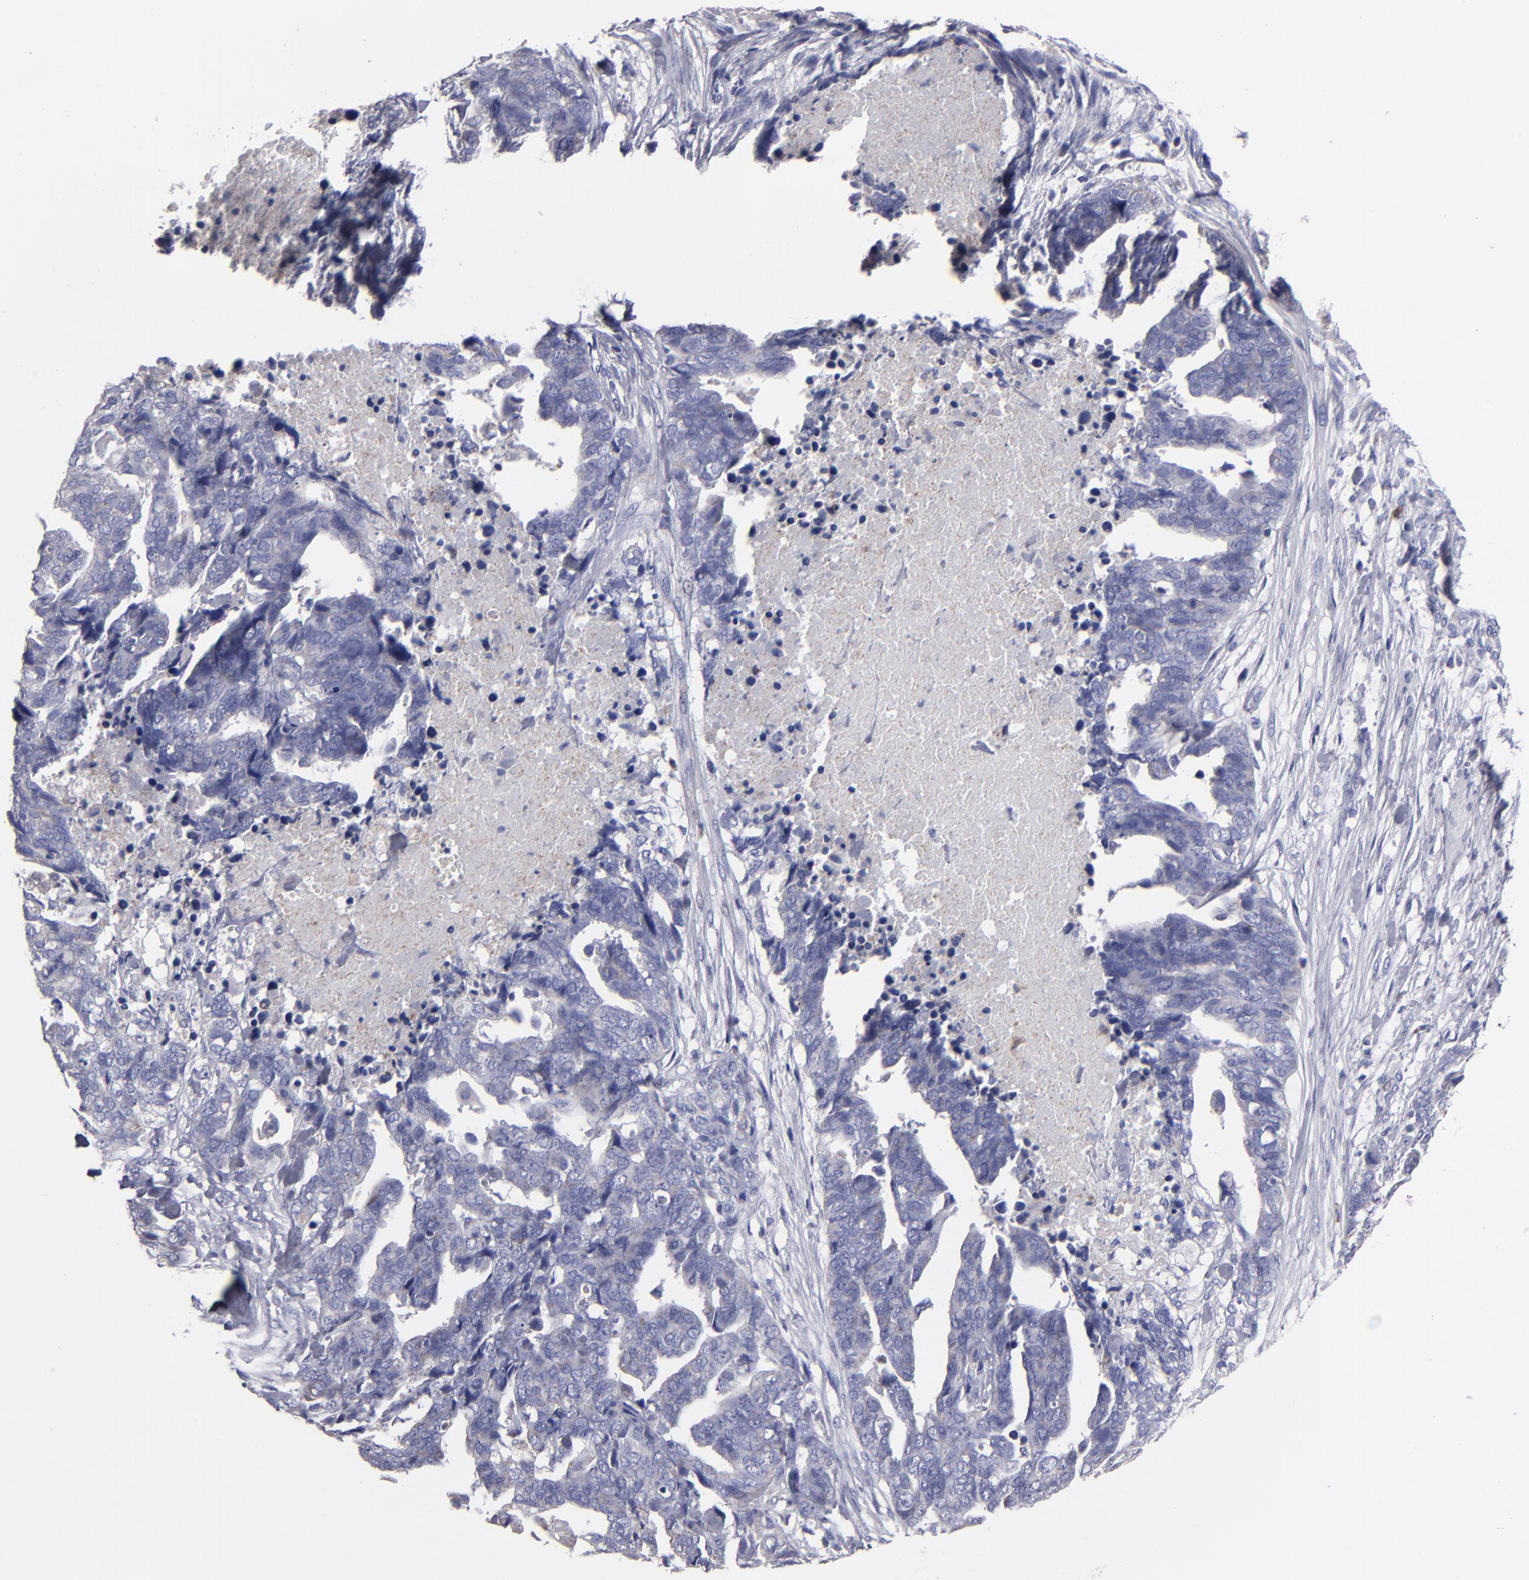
{"staining": {"intensity": "weak", "quantity": "<25%", "location": "cytoplasmic/membranous"}, "tissue": "ovarian cancer", "cell_type": "Tumor cells", "image_type": "cancer", "snomed": [{"axis": "morphology", "description": "Normal tissue, NOS"}, {"axis": "morphology", "description": "Cystadenocarcinoma, serous, NOS"}, {"axis": "topography", "description": "Fallopian tube"}, {"axis": "topography", "description": "Ovary"}], "caption": "DAB (3,3'-diaminobenzidine) immunohistochemical staining of ovarian serous cystadenocarcinoma displays no significant expression in tumor cells.", "gene": "FGR", "patient": {"sex": "female", "age": 56}}